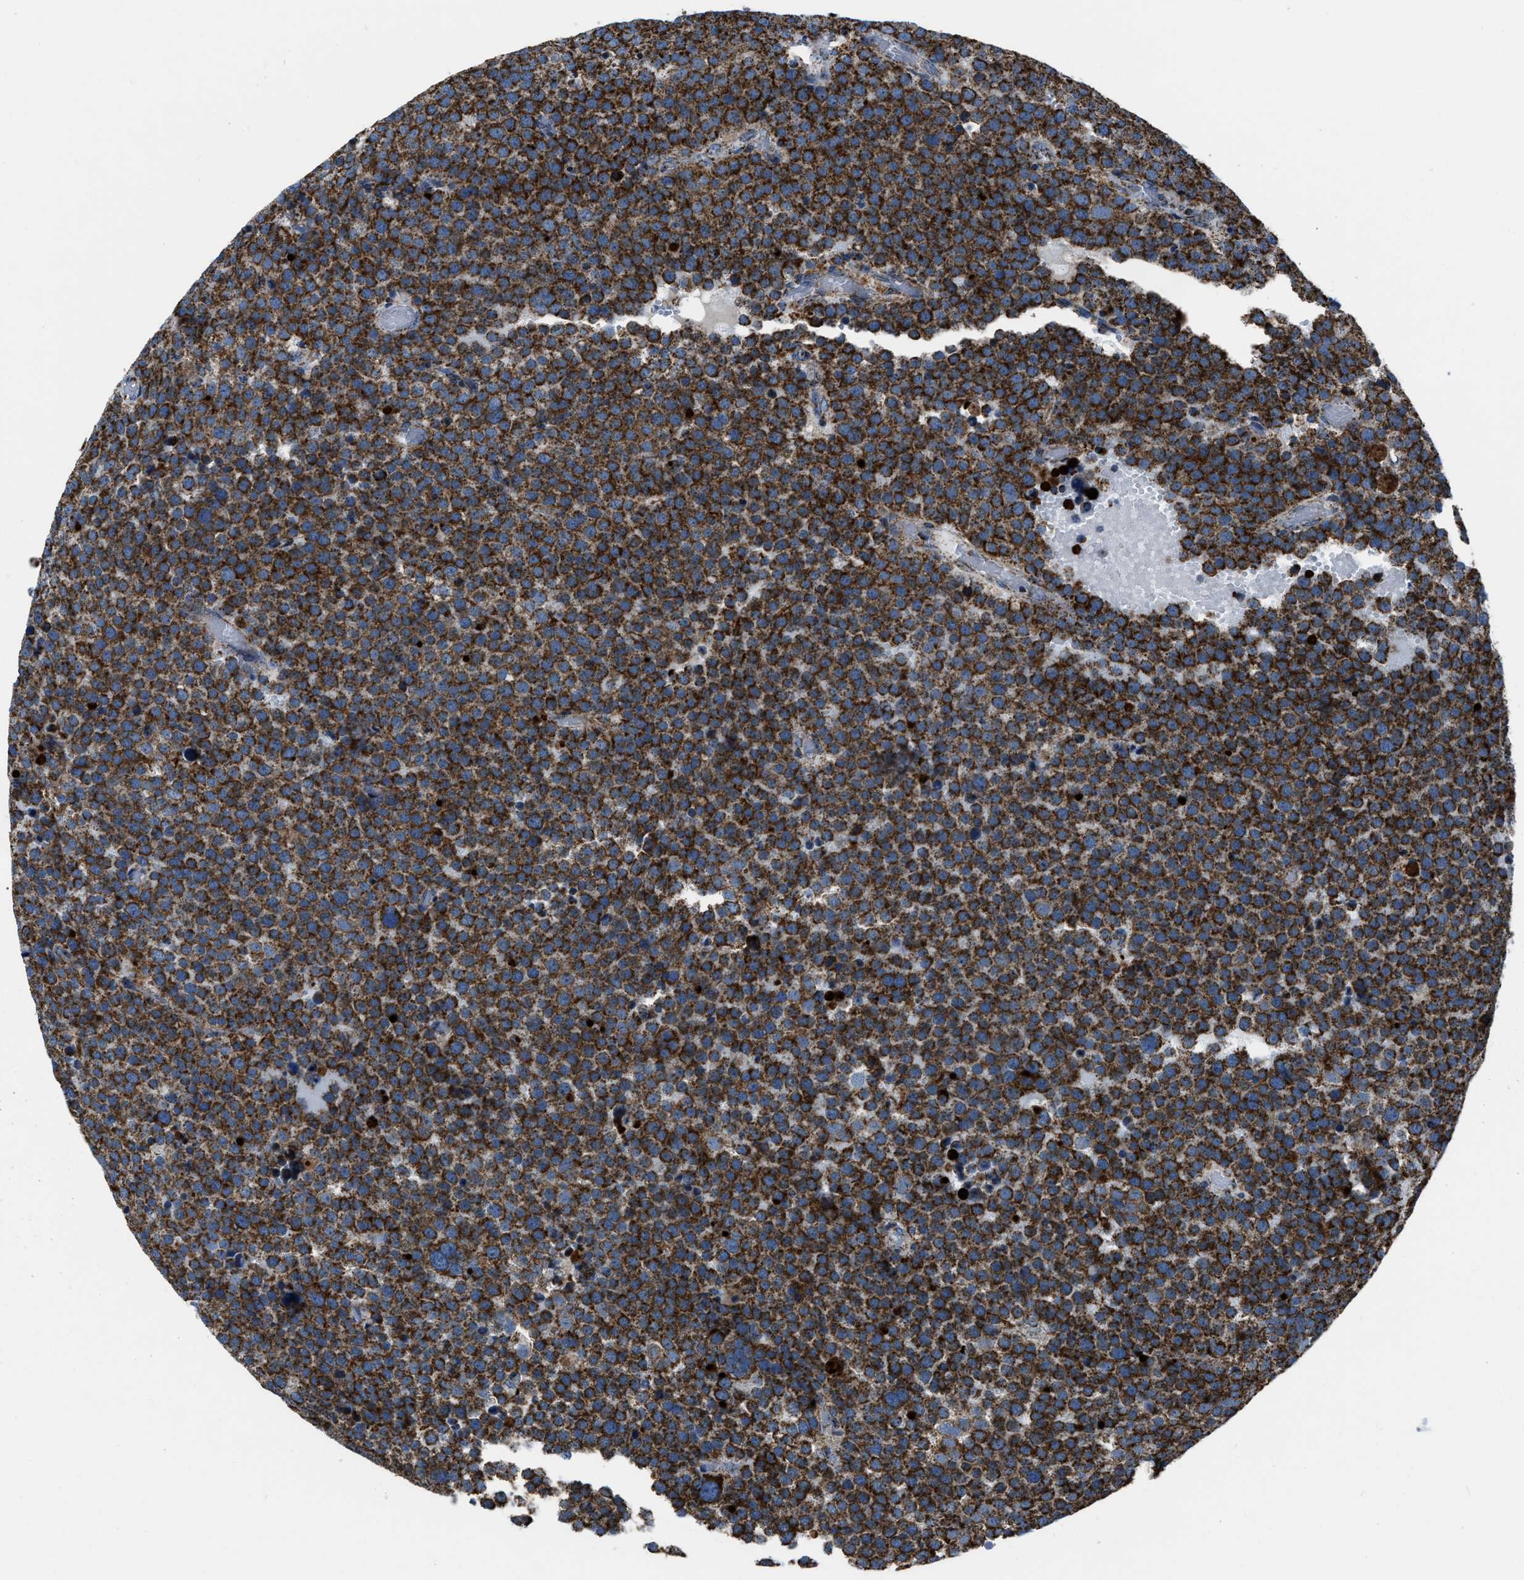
{"staining": {"intensity": "strong", "quantity": ">75%", "location": "cytoplasmic/membranous"}, "tissue": "testis cancer", "cell_type": "Tumor cells", "image_type": "cancer", "snomed": [{"axis": "morphology", "description": "Normal tissue, NOS"}, {"axis": "morphology", "description": "Seminoma, NOS"}, {"axis": "topography", "description": "Testis"}], "caption": "Seminoma (testis) stained for a protein reveals strong cytoplasmic/membranous positivity in tumor cells.", "gene": "NSD3", "patient": {"sex": "male", "age": 71}}